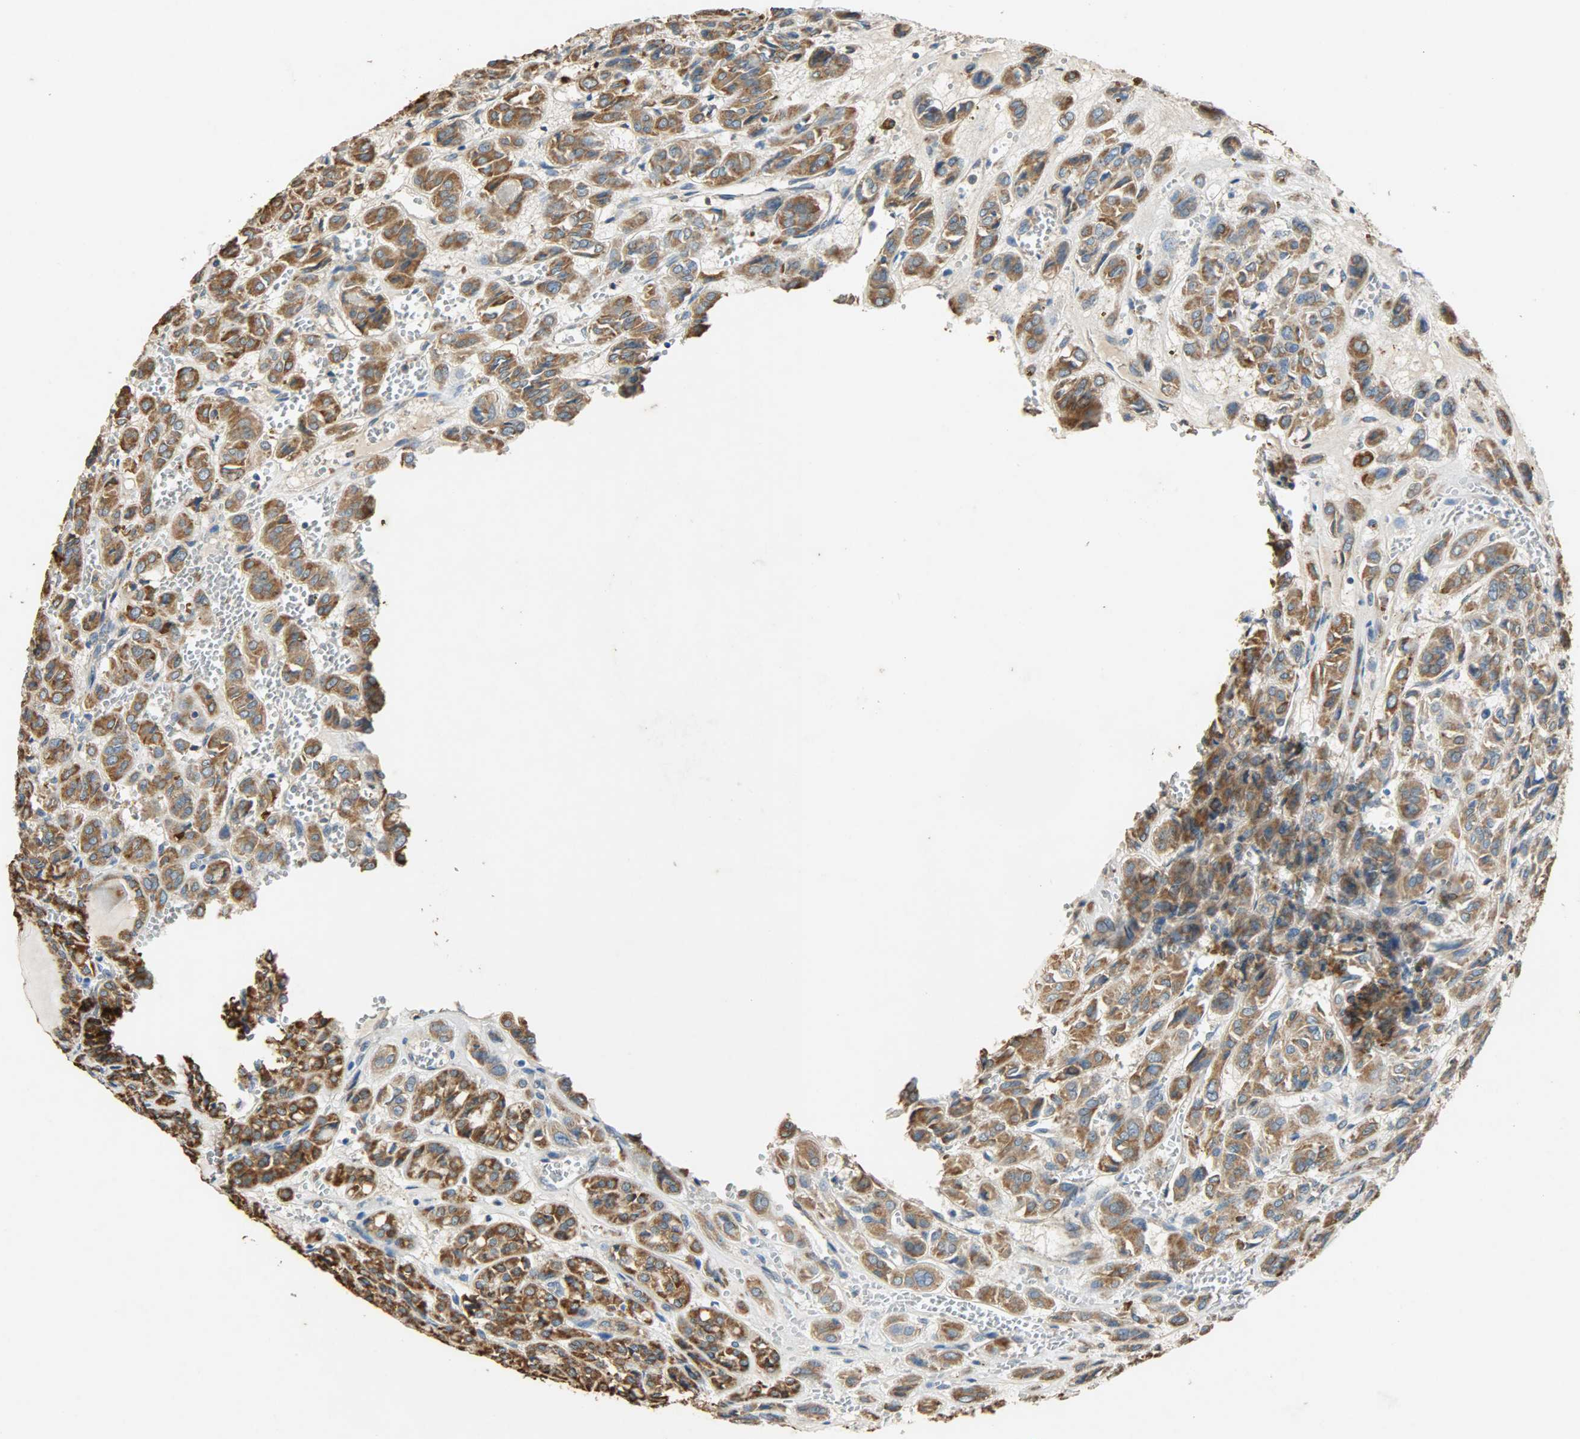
{"staining": {"intensity": "moderate", "quantity": ">75%", "location": "cytoplasmic/membranous"}, "tissue": "thyroid cancer", "cell_type": "Tumor cells", "image_type": "cancer", "snomed": [{"axis": "morphology", "description": "Follicular adenoma carcinoma, NOS"}, {"axis": "topography", "description": "Thyroid gland"}], "caption": "Immunohistochemical staining of thyroid cancer (follicular adenoma carcinoma) demonstrates medium levels of moderate cytoplasmic/membranous staining in approximately >75% of tumor cells.", "gene": "HSPA5", "patient": {"sex": "female", "age": 71}}